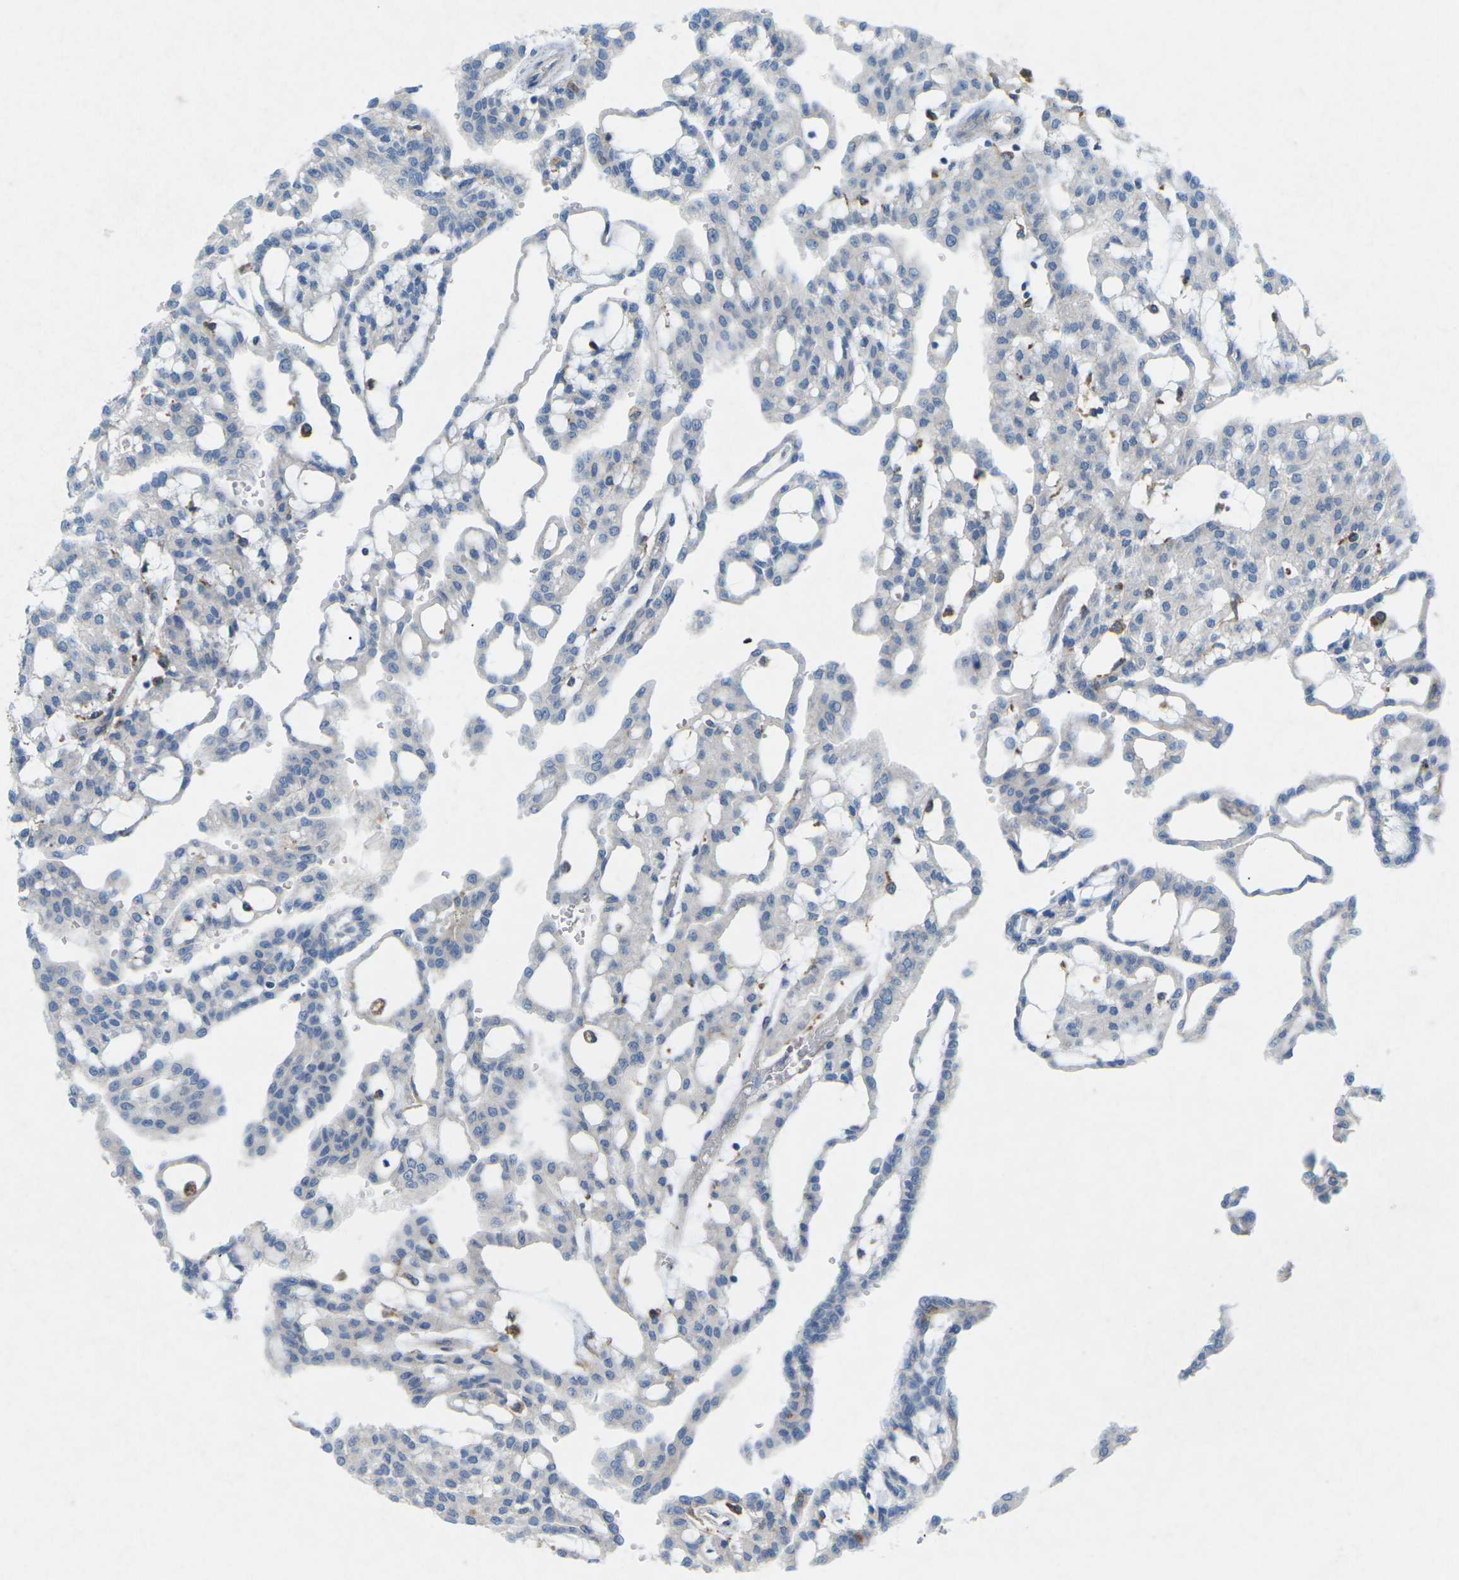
{"staining": {"intensity": "negative", "quantity": "none", "location": "none"}, "tissue": "renal cancer", "cell_type": "Tumor cells", "image_type": "cancer", "snomed": [{"axis": "morphology", "description": "Adenocarcinoma, NOS"}, {"axis": "topography", "description": "Kidney"}], "caption": "IHC micrograph of neoplastic tissue: renal adenocarcinoma stained with DAB (3,3'-diaminobenzidine) displays no significant protein expression in tumor cells.", "gene": "STK11", "patient": {"sex": "male", "age": 63}}